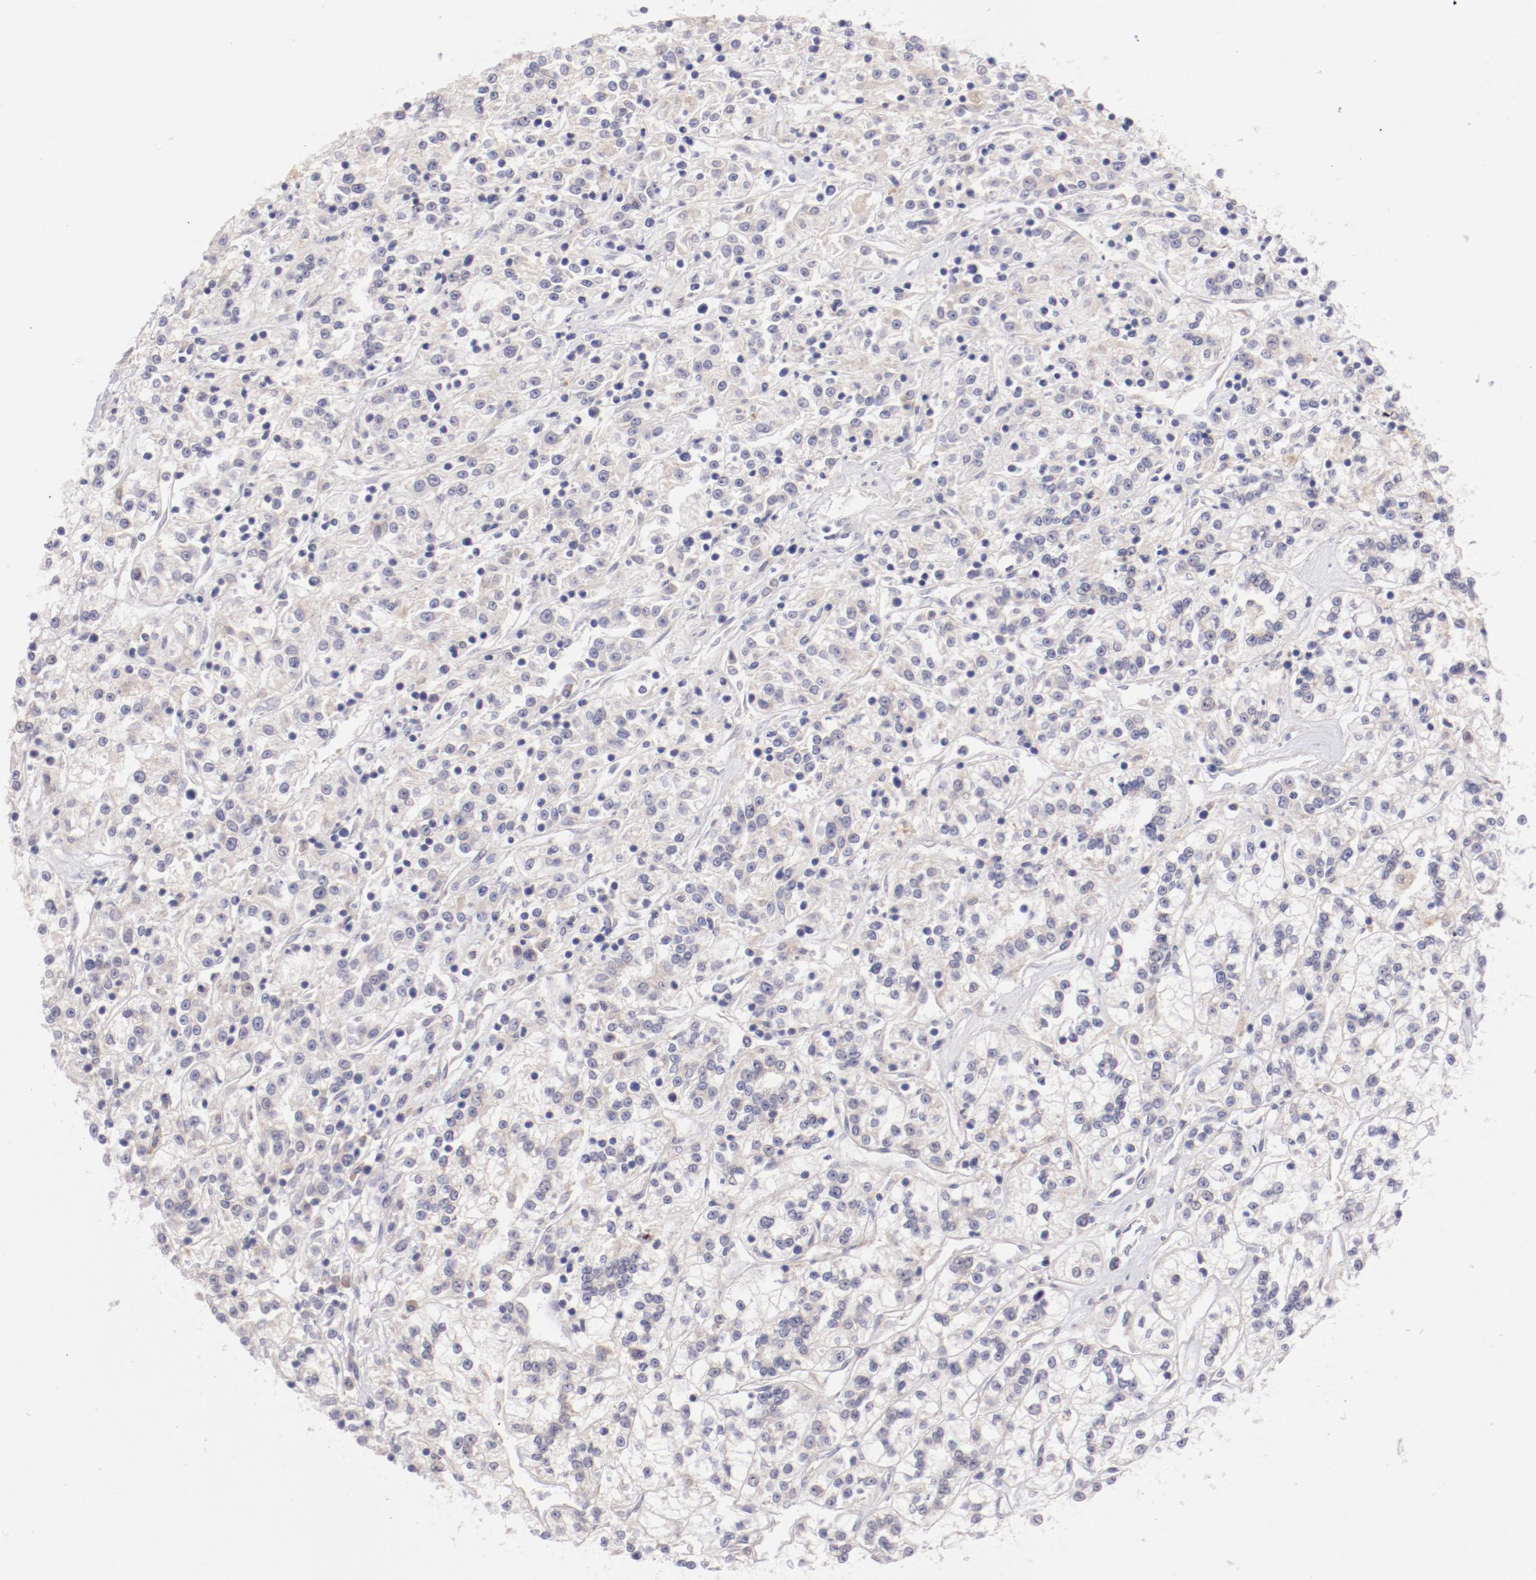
{"staining": {"intensity": "negative", "quantity": "none", "location": "none"}, "tissue": "renal cancer", "cell_type": "Tumor cells", "image_type": "cancer", "snomed": [{"axis": "morphology", "description": "Adenocarcinoma, NOS"}, {"axis": "topography", "description": "Kidney"}], "caption": "The micrograph exhibits no significant positivity in tumor cells of adenocarcinoma (renal). (Stains: DAB (3,3'-diaminobenzidine) immunohistochemistry (IHC) with hematoxylin counter stain, Microscopy: brightfield microscopy at high magnification).", "gene": "TRAF3", "patient": {"sex": "female", "age": 76}}